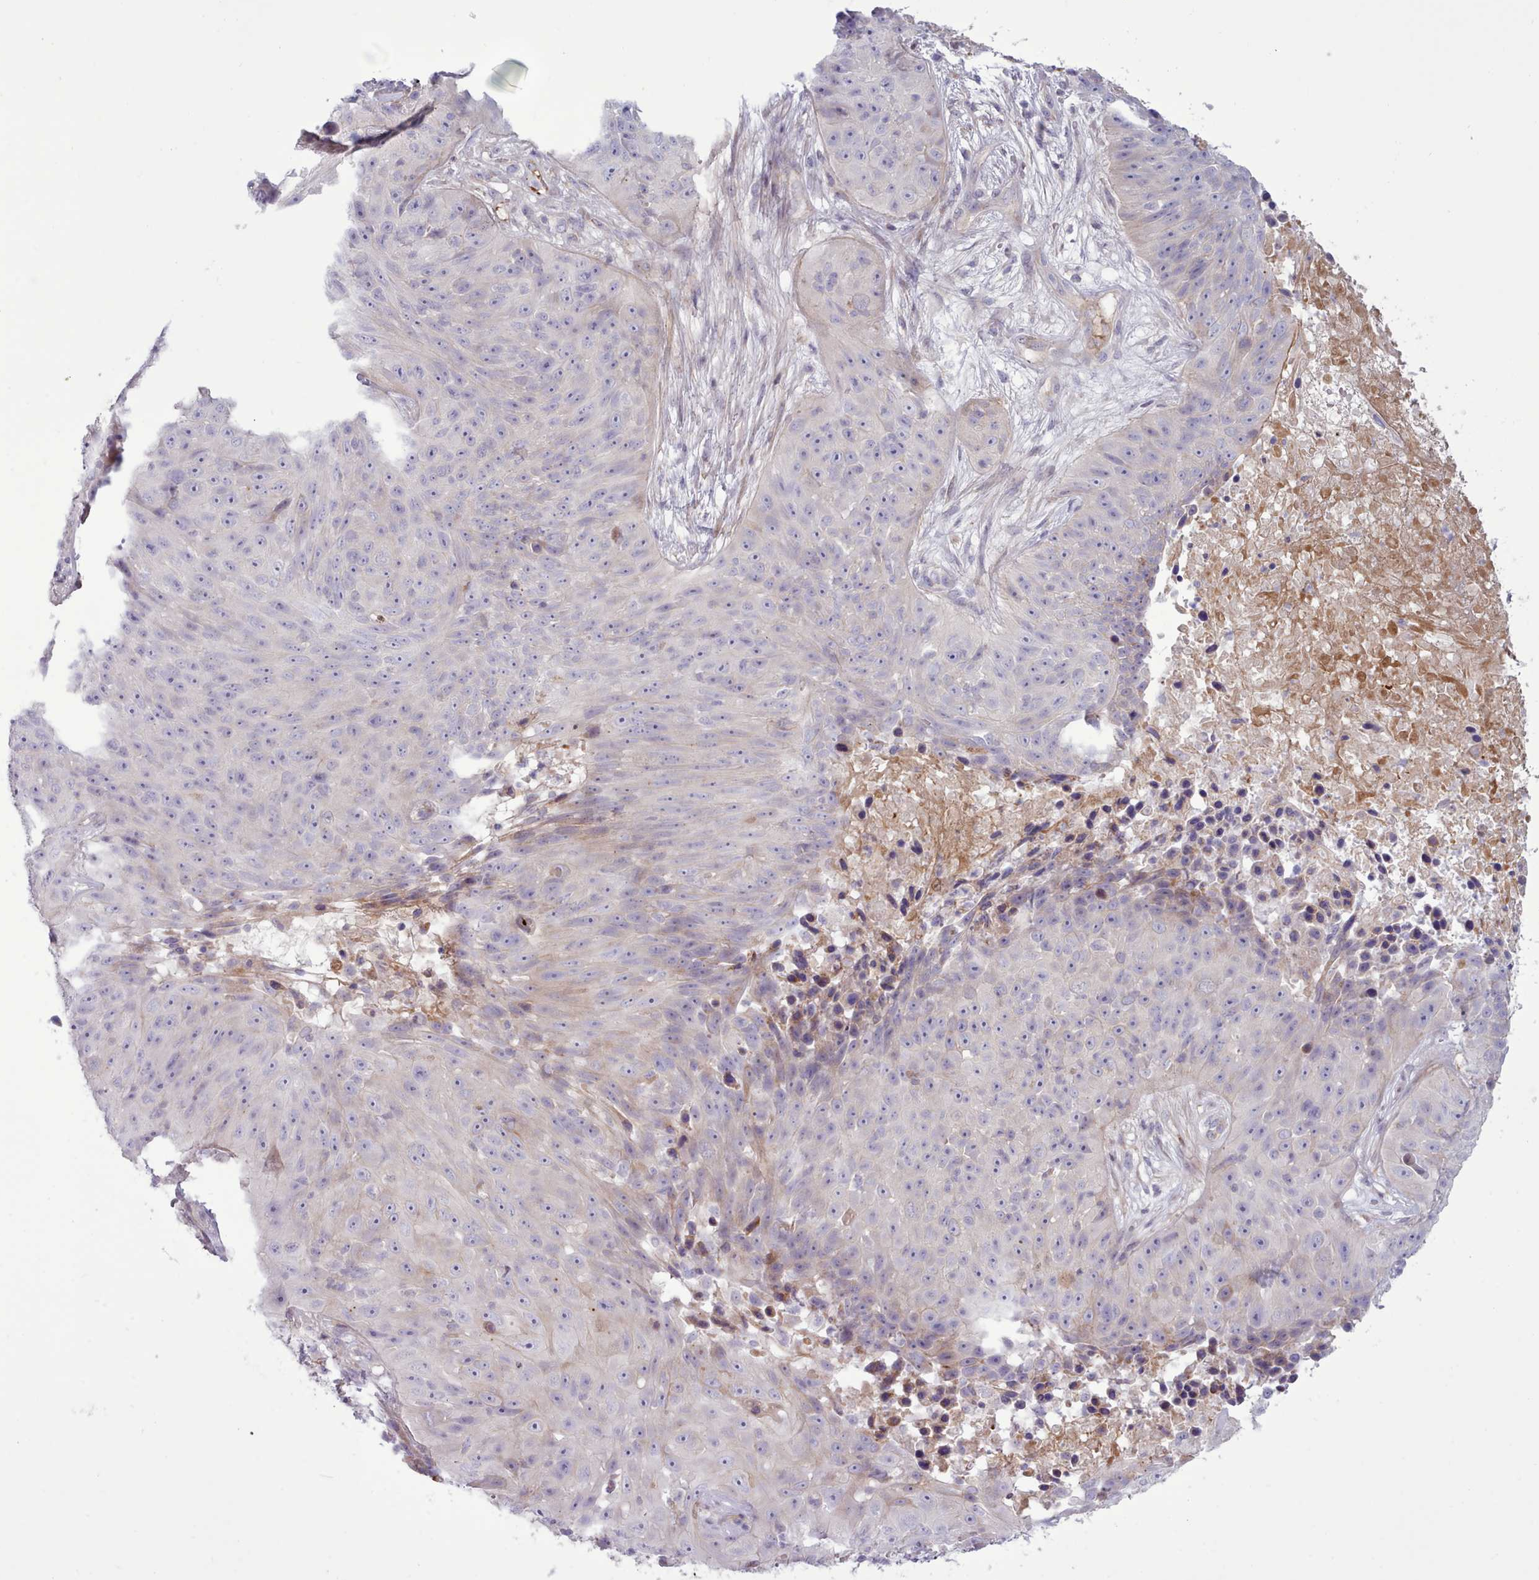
{"staining": {"intensity": "negative", "quantity": "none", "location": "none"}, "tissue": "skin cancer", "cell_type": "Tumor cells", "image_type": "cancer", "snomed": [{"axis": "morphology", "description": "Squamous cell carcinoma, NOS"}, {"axis": "topography", "description": "Skin"}], "caption": "Immunohistochemistry (IHC) micrograph of skin cancer stained for a protein (brown), which displays no staining in tumor cells.", "gene": "TENT4B", "patient": {"sex": "female", "age": 87}}